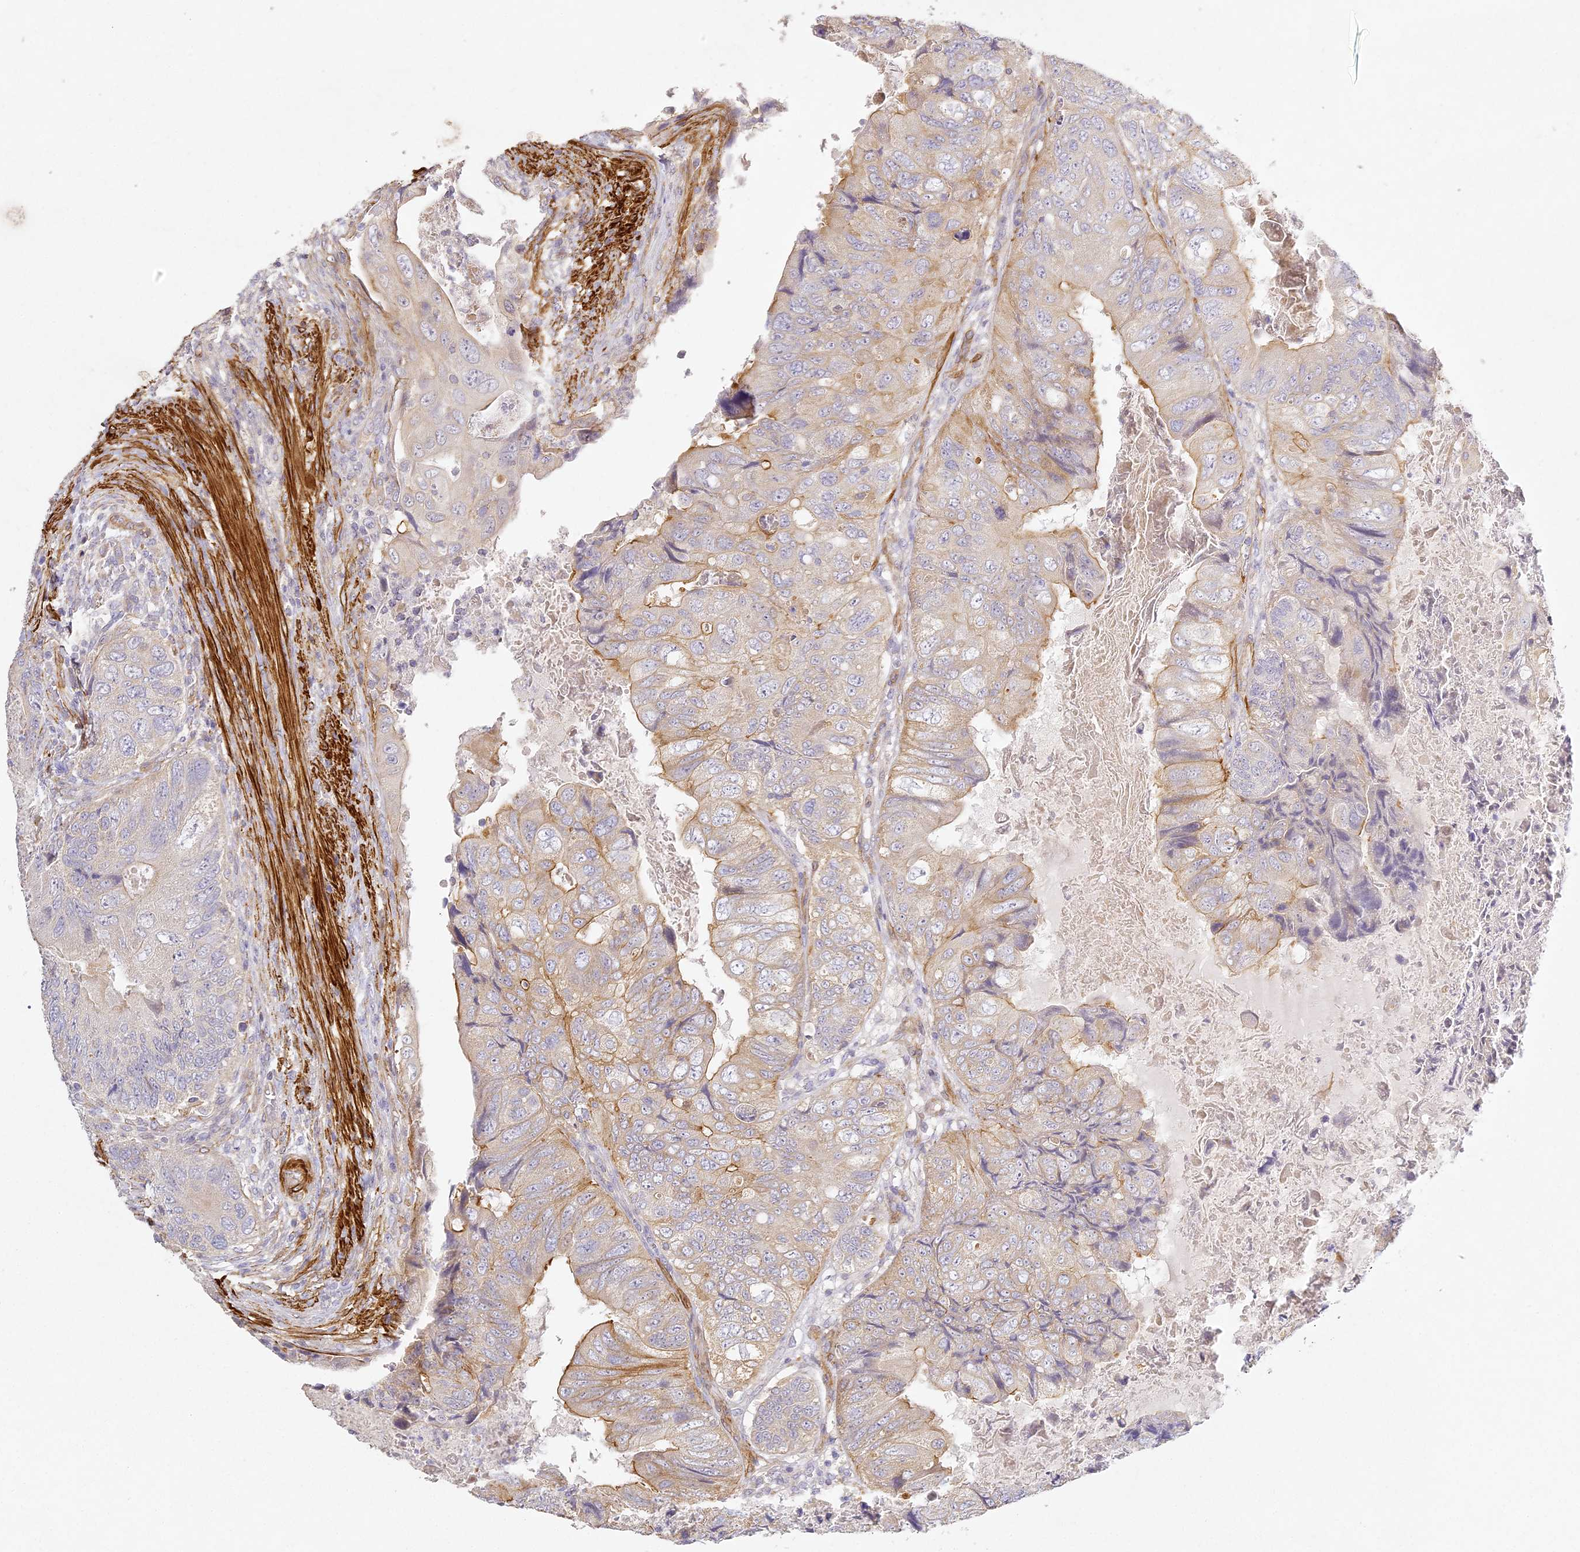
{"staining": {"intensity": "moderate", "quantity": "25%-75%", "location": "cytoplasmic/membranous"}, "tissue": "colorectal cancer", "cell_type": "Tumor cells", "image_type": "cancer", "snomed": [{"axis": "morphology", "description": "Adenocarcinoma, NOS"}, {"axis": "topography", "description": "Rectum"}], "caption": "Brown immunohistochemical staining in human colorectal adenocarcinoma reveals moderate cytoplasmic/membranous positivity in about 25%-75% of tumor cells.", "gene": "MED28", "patient": {"sex": "male", "age": 63}}